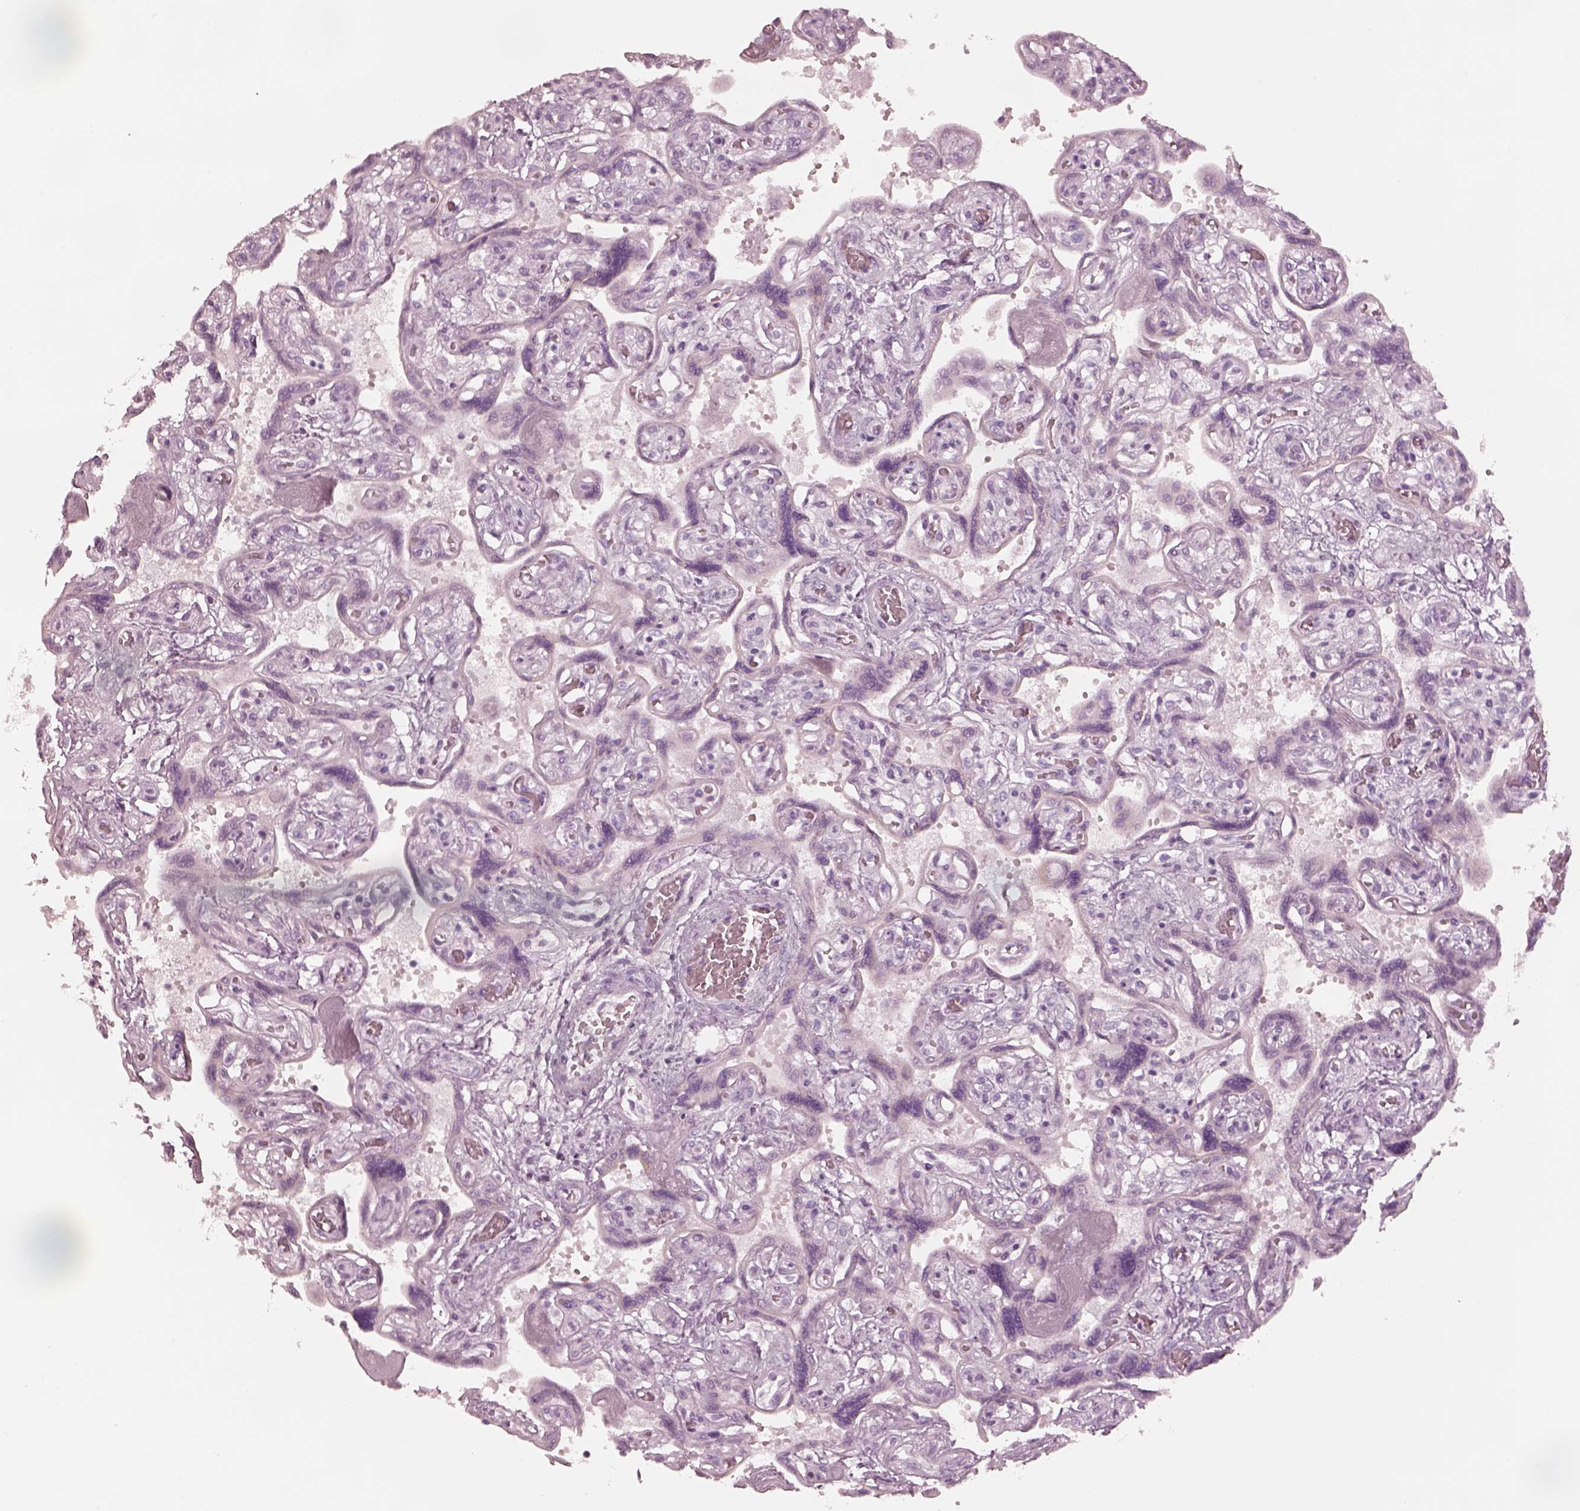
{"staining": {"intensity": "negative", "quantity": "none", "location": "none"}, "tissue": "placenta", "cell_type": "Decidual cells", "image_type": "normal", "snomed": [{"axis": "morphology", "description": "Normal tissue, NOS"}, {"axis": "topography", "description": "Placenta"}], "caption": "The IHC image has no significant positivity in decidual cells of placenta. (DAB (3,3'-diaminobenzidine) immunohistochemistry with hematoxylin counter stain).", "gene": "PON3", "patient": {"sex": "female", "age": 32}}